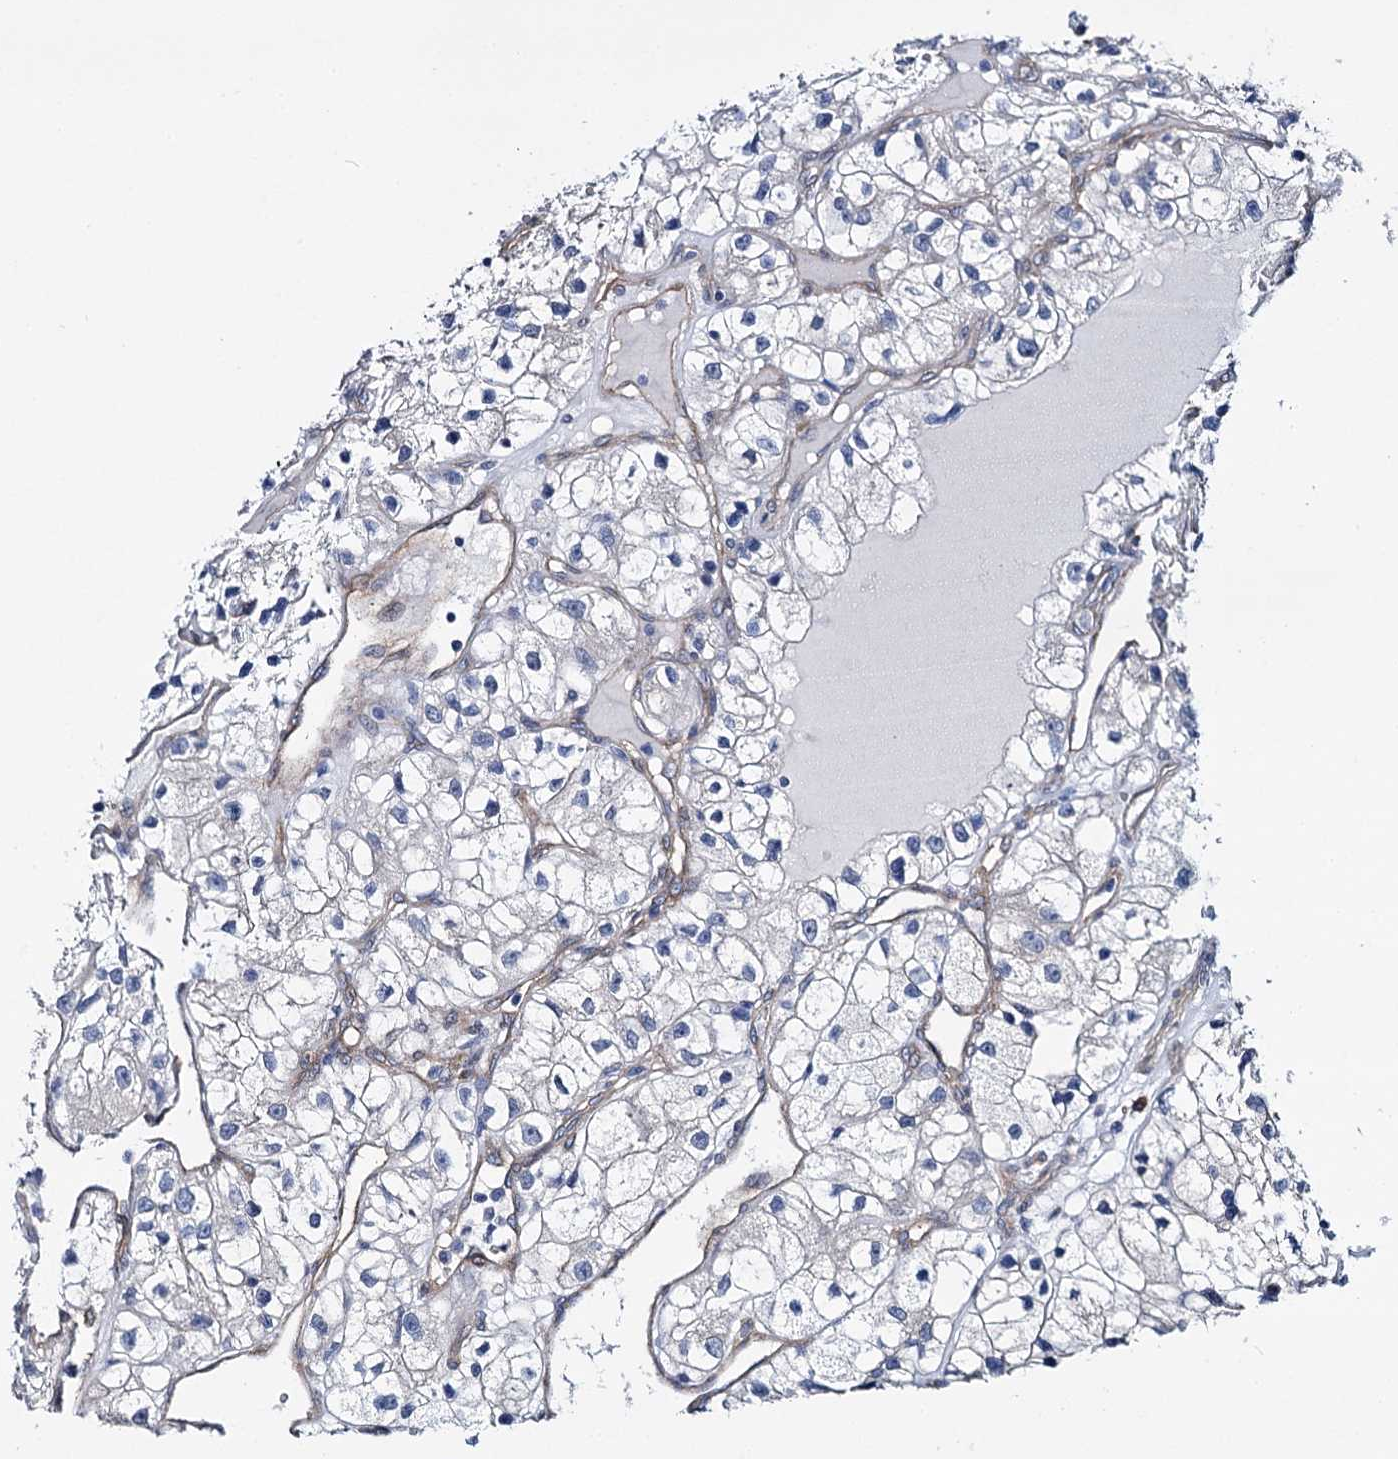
{"staining": {"intensity": "negative", "quantity": "none", "location": "none"}, "tissue": "renal cancer", "cell_type": "Tumor cells", "image_type": "cancer", "snomed": [{"axis": "morphology", "description": "Adenocarcinoma, NOS"}, {"axis": "topography", "description": "Kidney"}], "caption": "Tumor cells are negative for brown protein staining in renal cancer (adenocarcinoma).", "gene": "STXBP1", "patient": {"sex": "female", "age": 57}}